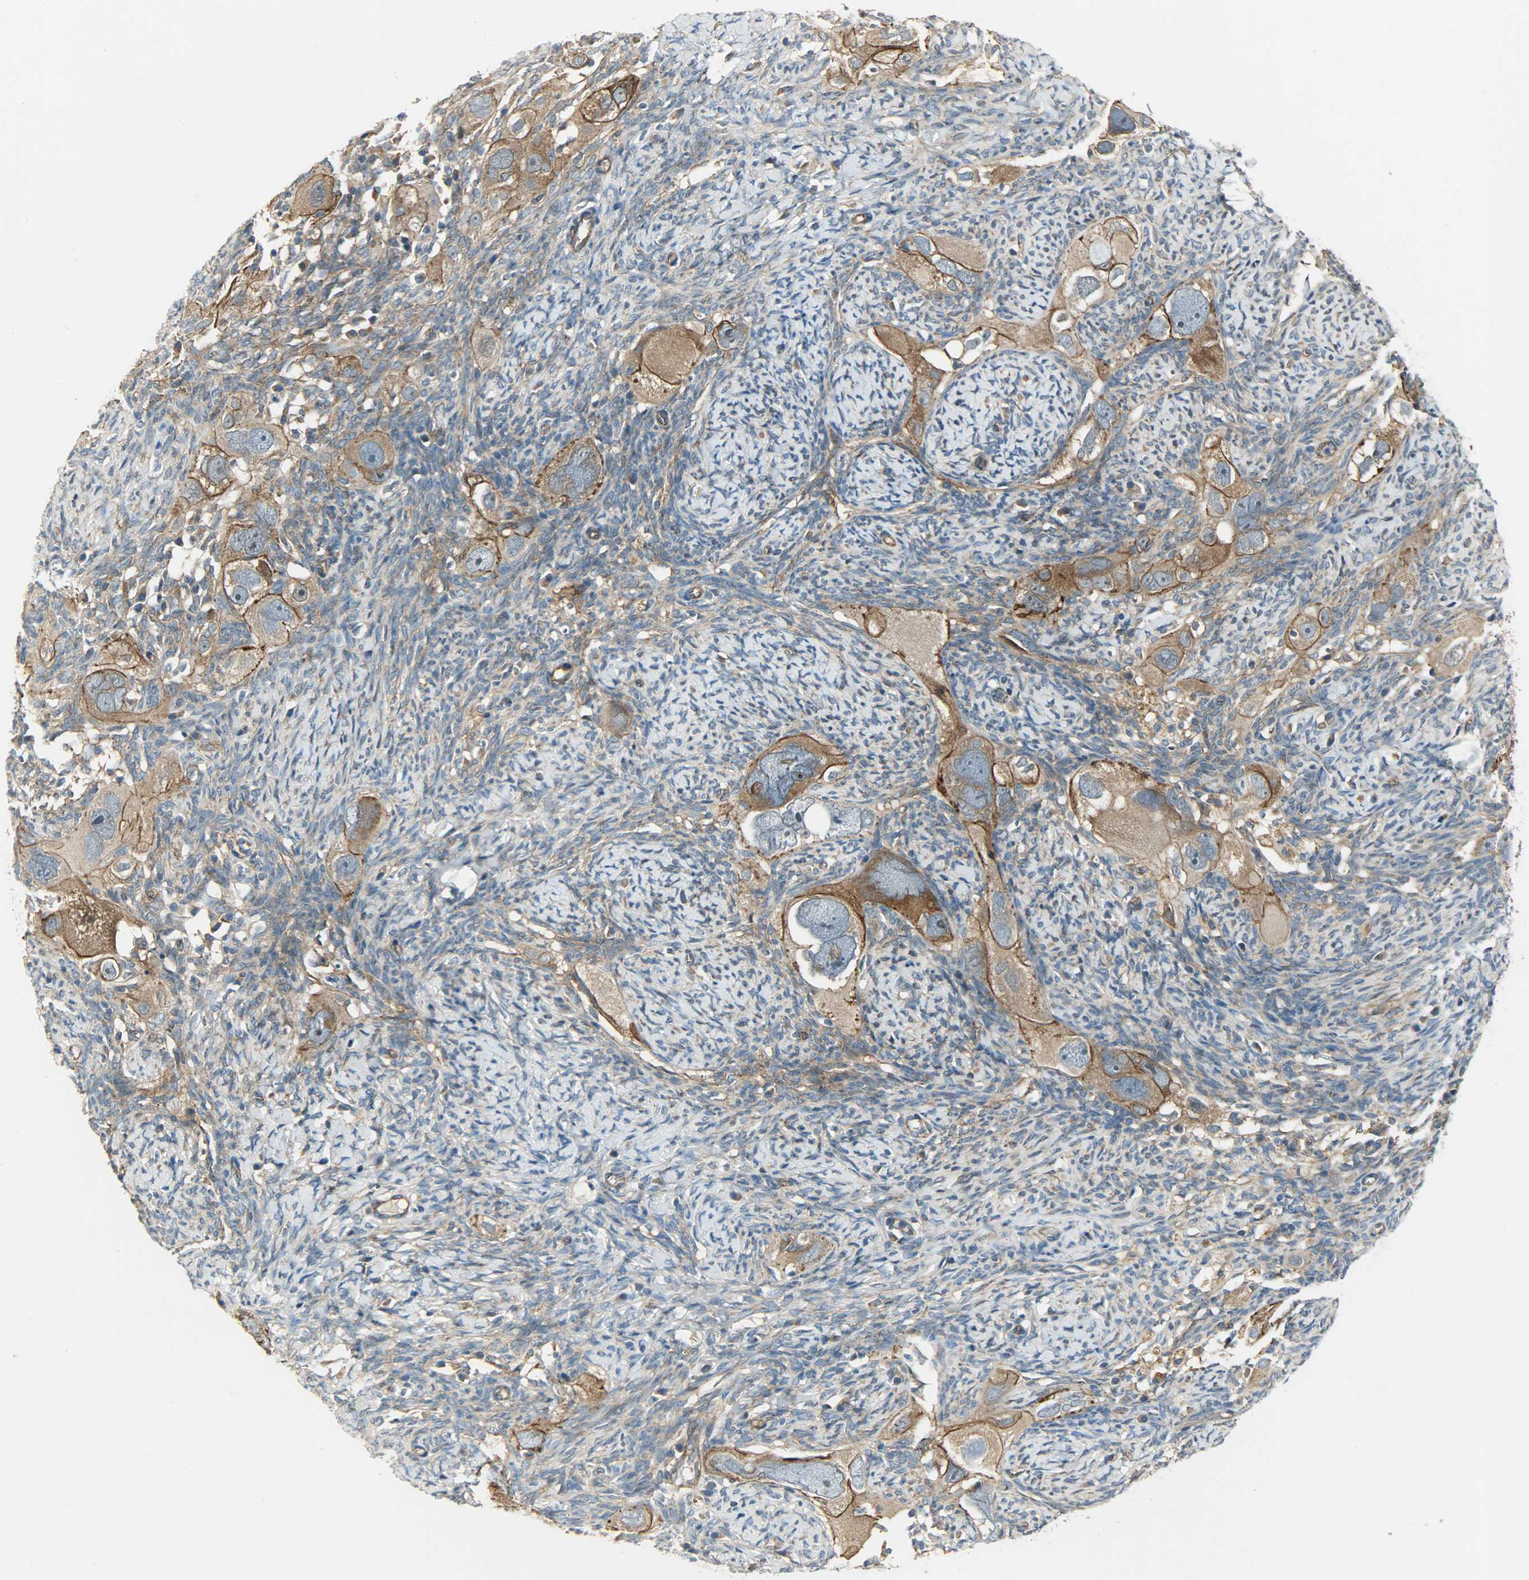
{"staining": {"intensity": "moderate", "quantity": ">75%", "location": "cytoplasmic/membranous"}, "tissue": "ovarian cancer", "cell_type": "Tumor cells", "image_type": "cancer", "snomed": [{"axis": "morphology", "description": "Normal tissue, NOS"}, {"axis": "morphology", "description": "Cystadenocarcinoma, serous, NOS"}, {"axis": "topography", "description": "Ovary"}], "caption": "This histopathology image shows ovarian cancer stained with immunohistochemistry to label a protein in brown. The cytoplasmic/membranous of tumor cells show moderate positivity for the protein. Nuclei are counter-stained blue.", "gene": "KIAA1217", "patient": {"sex": "female", "age": 62}}